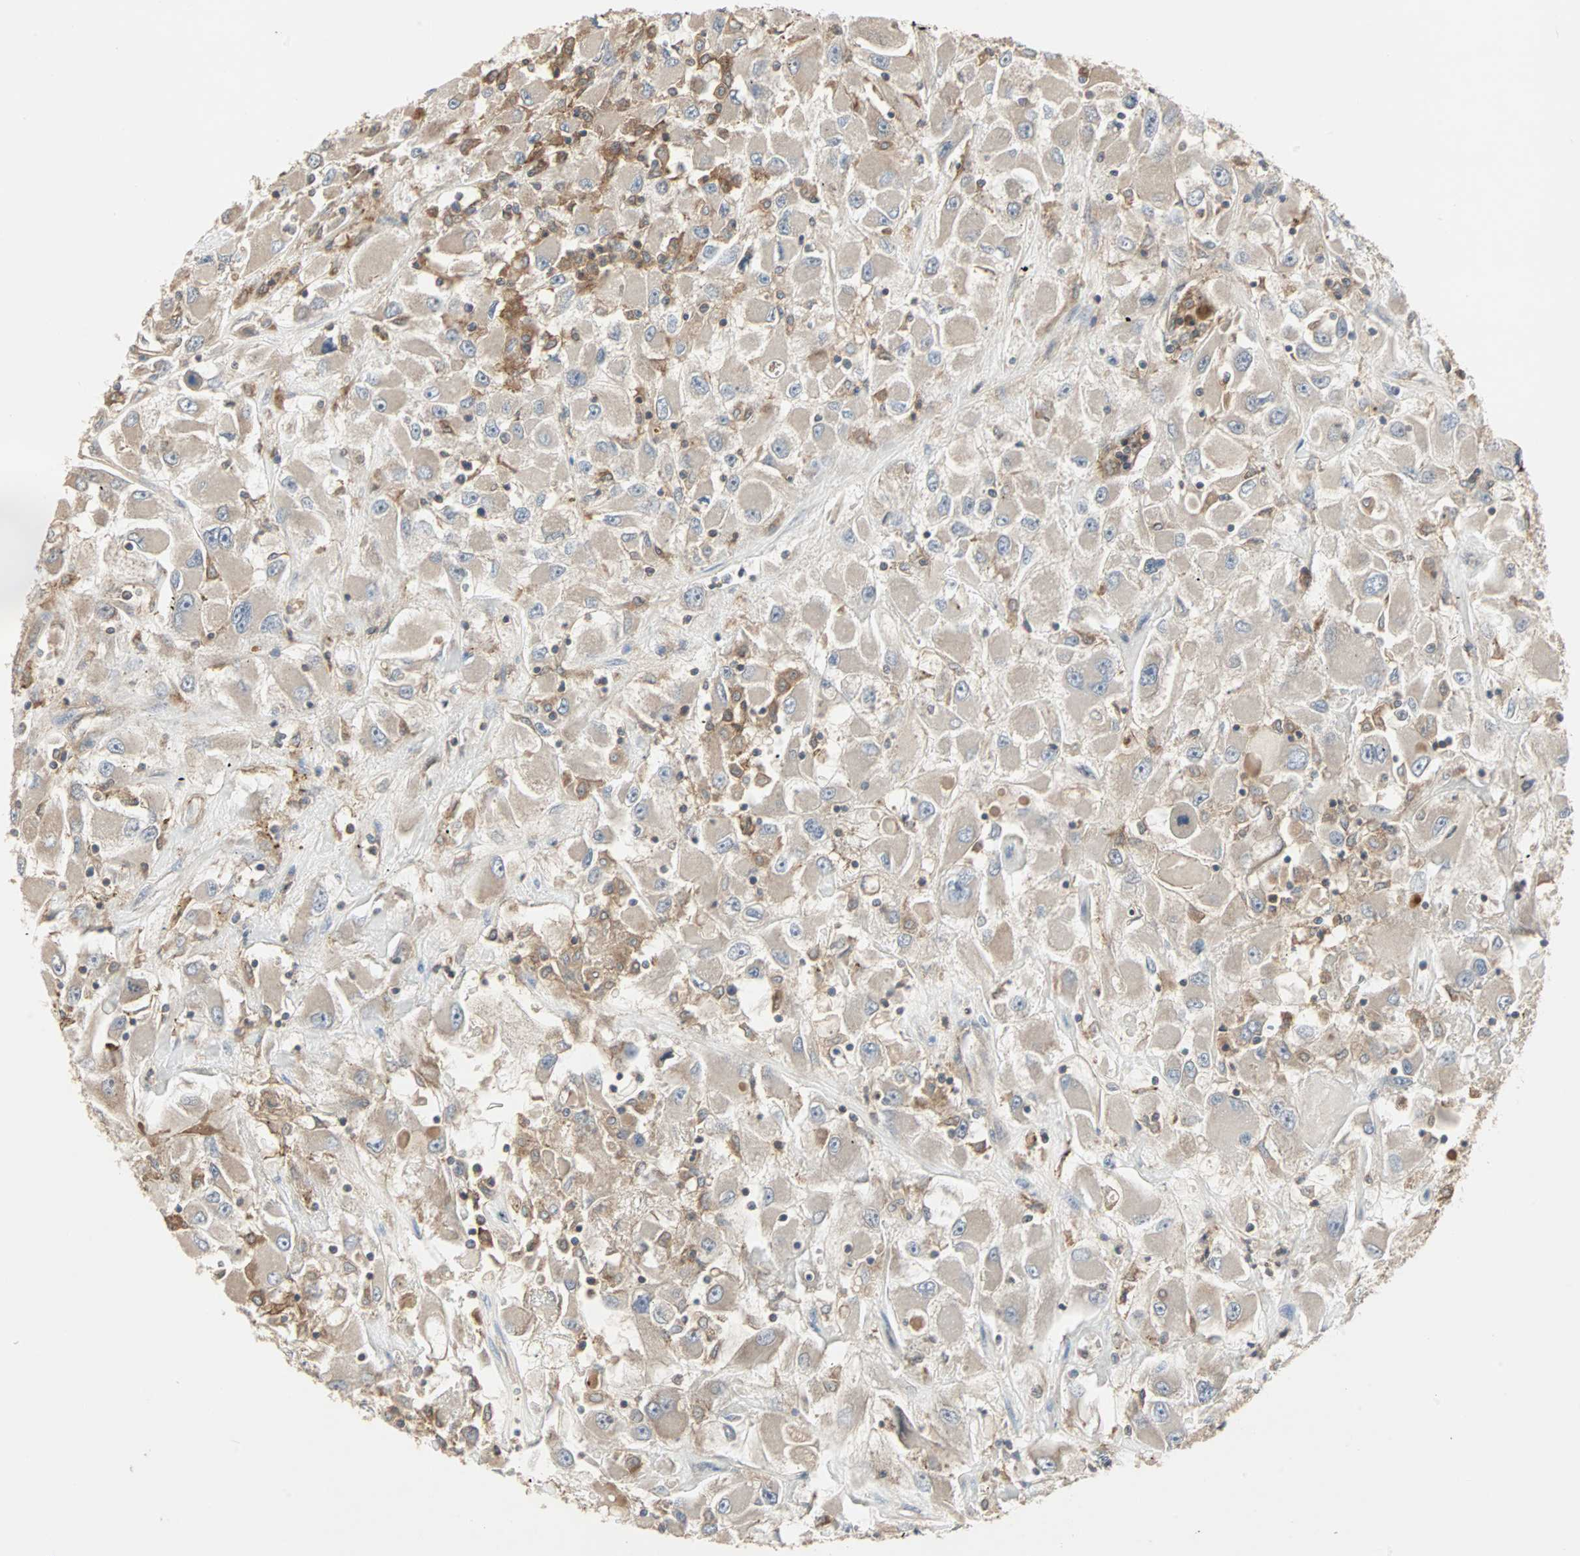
{"staining": {"intensity": "weak", "quantity": ">75%", "location": "cytoplasmic/membranous"}, "tissue": "renal cancer", "cell_type": "Tumor cells", "image_type": "cancer", "snomed": [{"axis": "morphology", "description": "Adenocarcinoma, NOS"}, {"axis": "topography", "description": "Kidney"}], "caption": "Human renal adenocarcinoma stained with a protein marker reveals weak staining in tumor cells.", "gene": "GNAI2", "patient": {"sex": "female", "age": 52}}